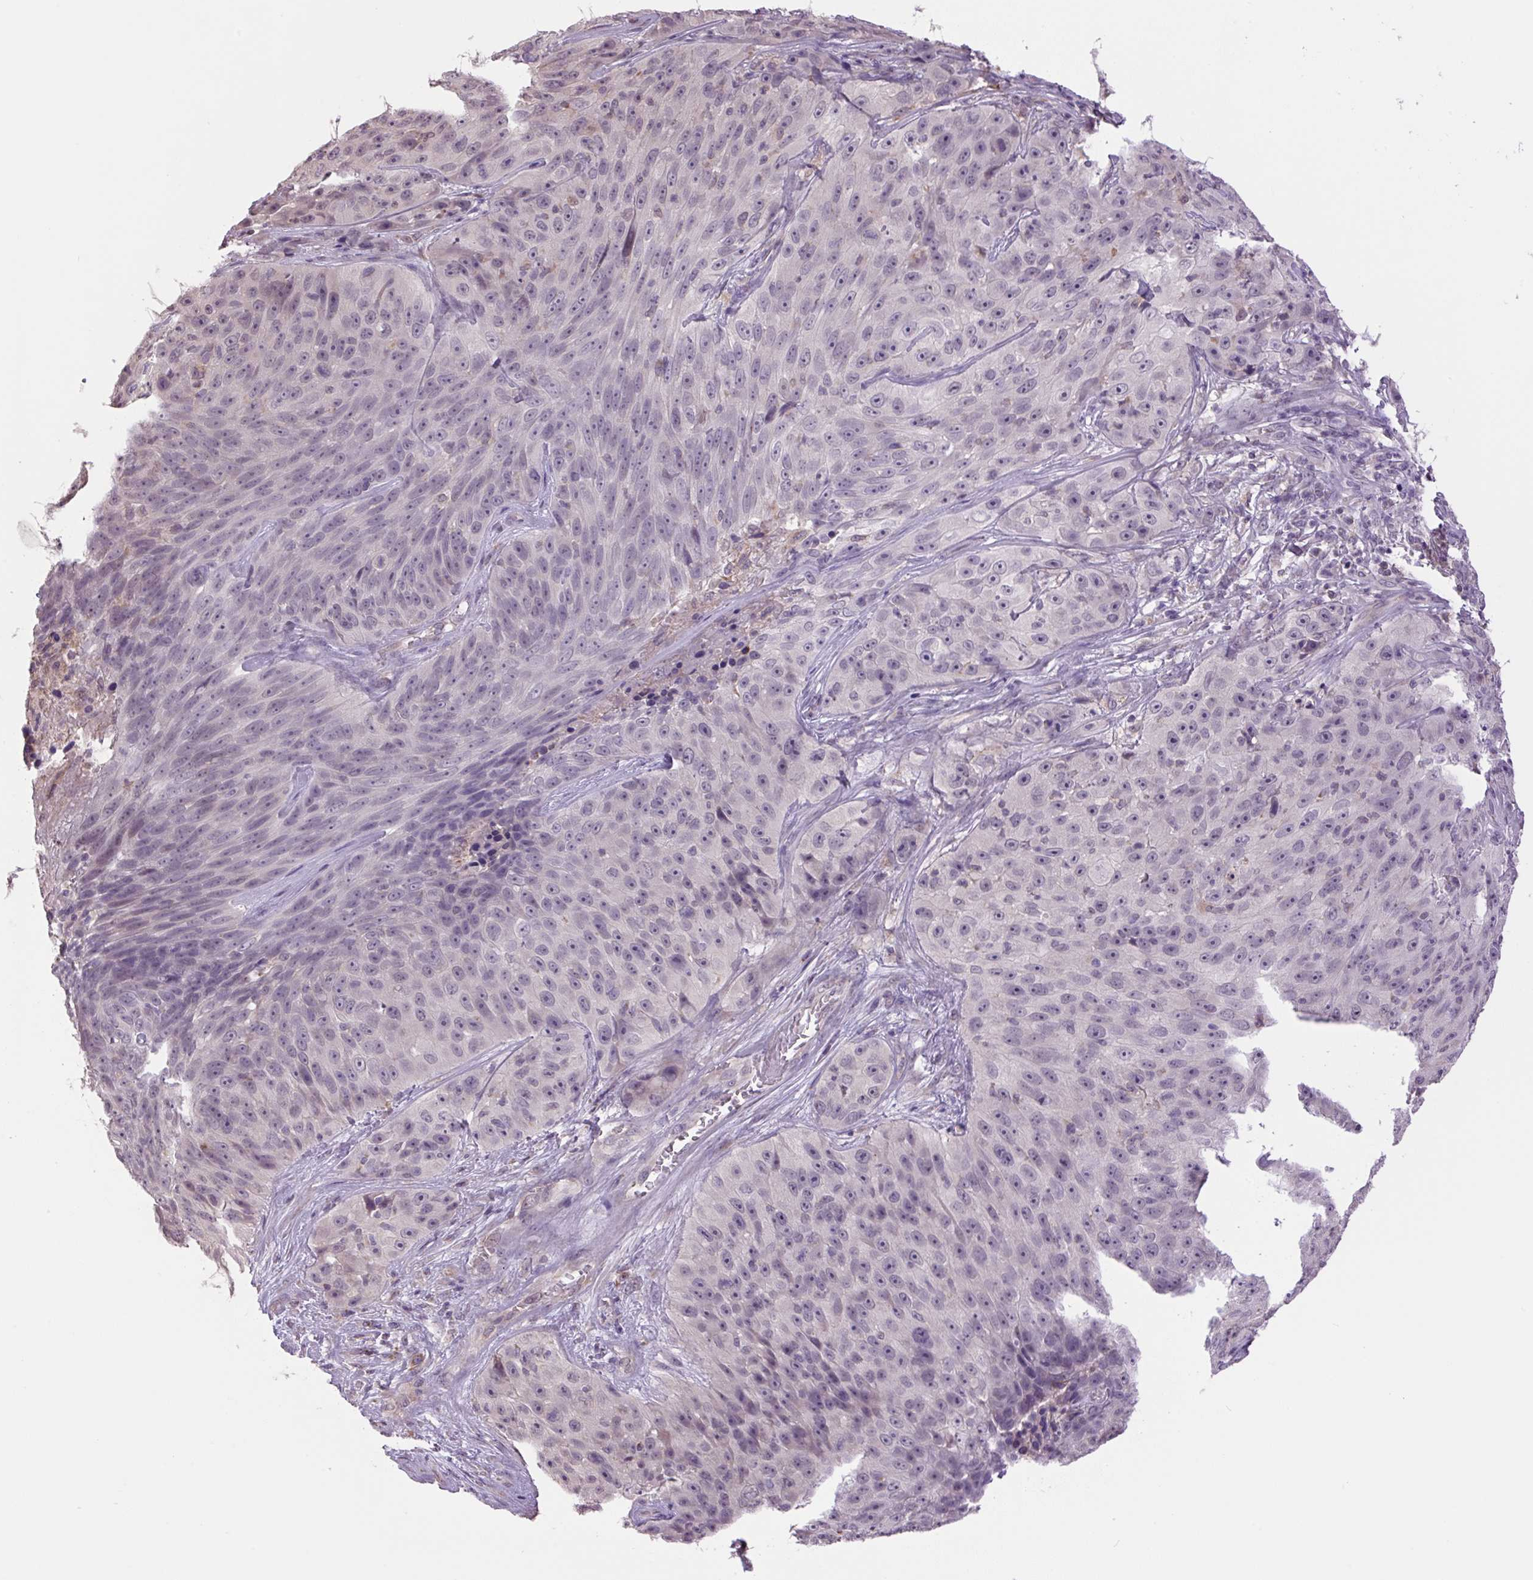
{"staining": {"intensity": "negative", "quantity": "none", "location": "none"}, "tissue": "skin cancer", "cell_type": "Tumor cells", "image_type": "cancer", "snomed": [{"axis": "morphology", "description": "Squamous cell carcinoma, NOS"}, {"axis": "topography", "description": "Skin"}], "caption": "Immunohistochemical staining of skin cancer exhibits no significant positivity in tumor cells. The staining is performed using DAB brown chromogen with nuclei counter-stained in using hematoxylin.", "gene": "SGF29", "patient": {"sex": "female", "age": 87}}